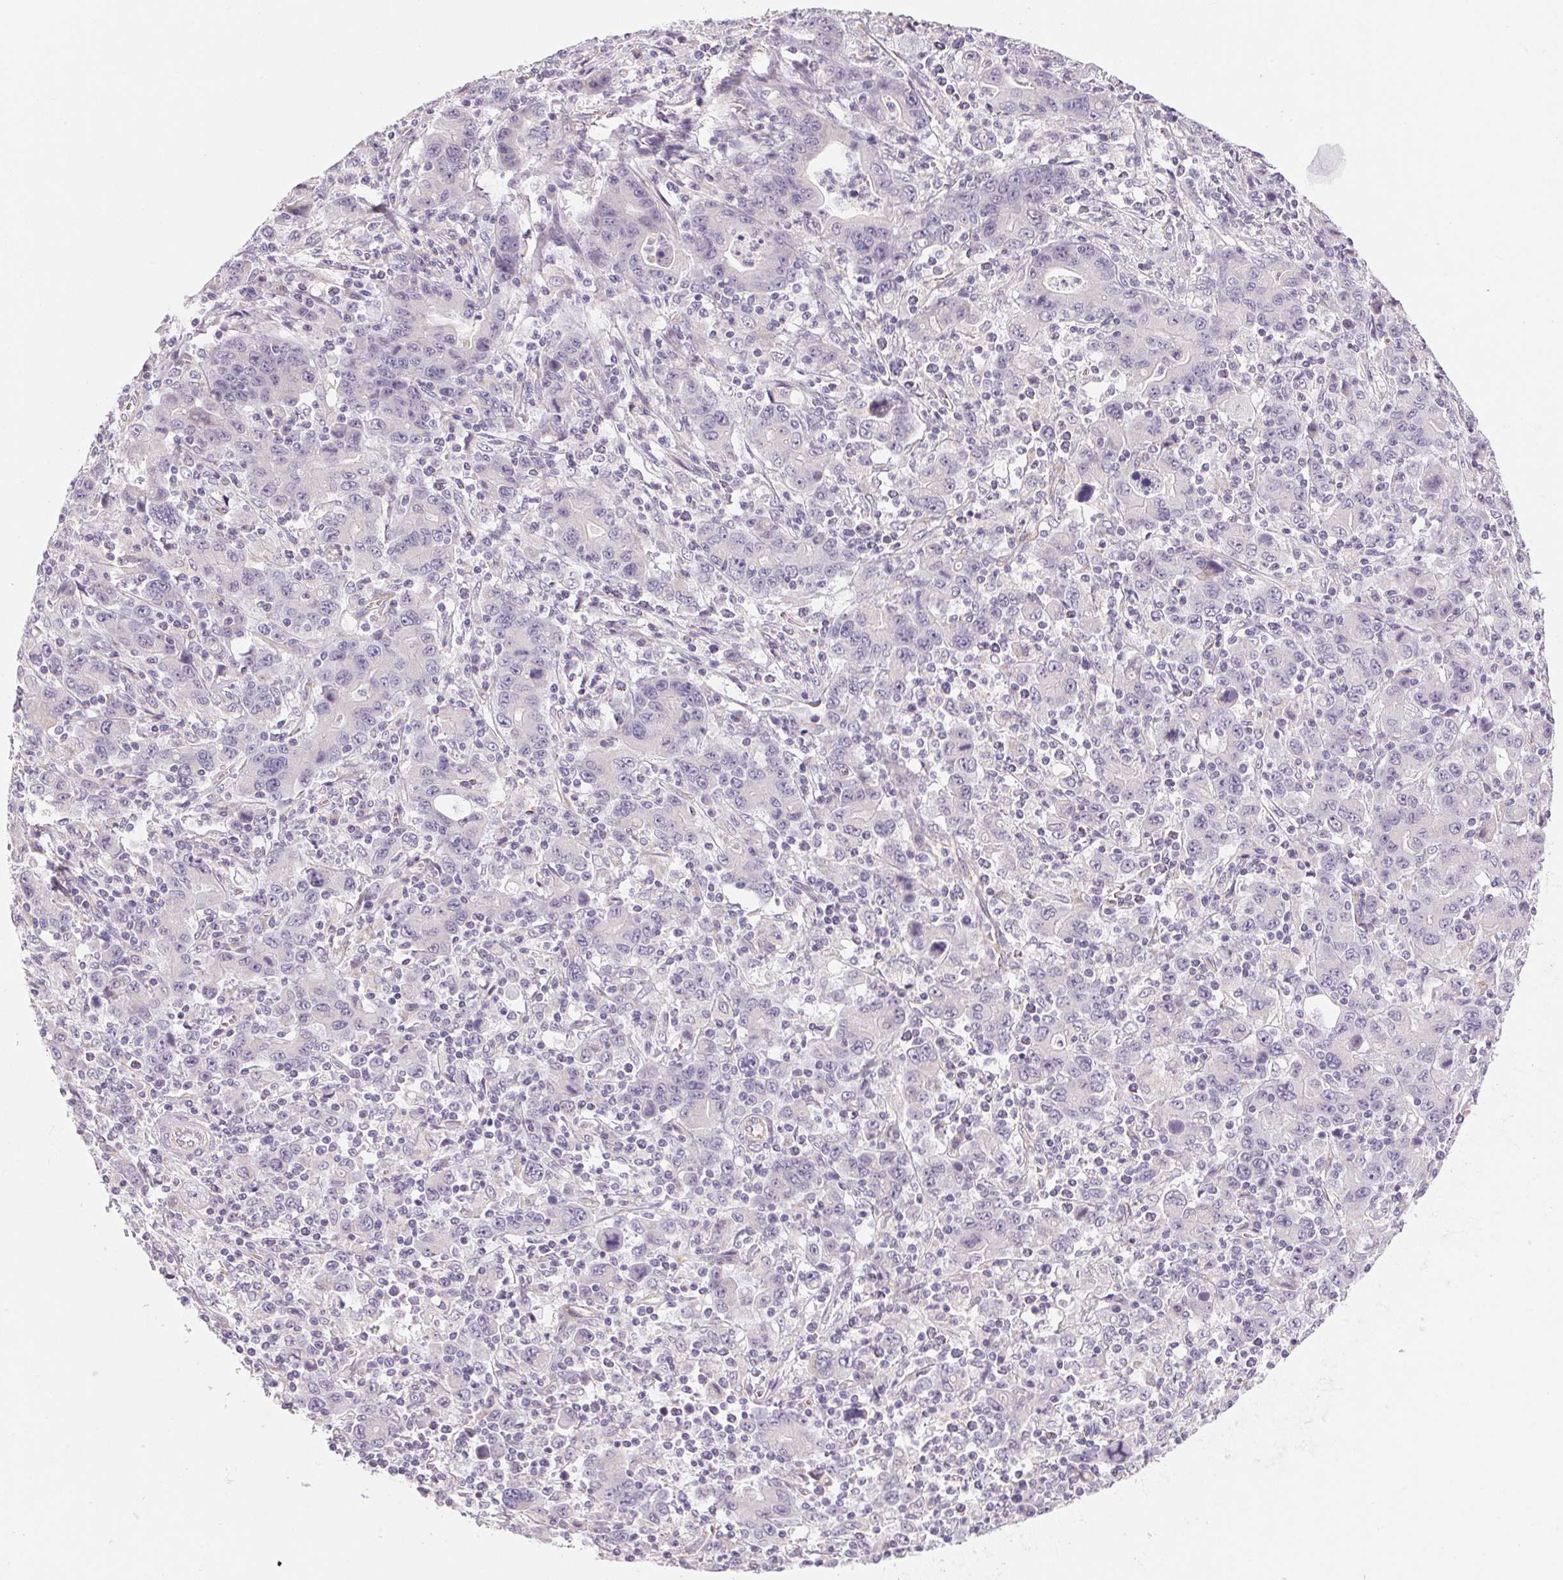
{"staining": {"intensity": "negative", "quantity": "none", "location": "none"}, "tissue": "stomach cancer", "cell_type": "Tumor cells", "image_type": "cancer", "snomed": [{"axis": "morphology", "description": "Adenocarcinoma, NOS"}, {"axis": "topography", "description": "Stomach, upper"}], "caption": "This is an immunohistochemistry (IHC) photomicrograph of human stomach adenocarcinoma. There is no expression in tumor cells.", "gene": "SMYD1", "patient": {"sex": "male", "age": 69}}